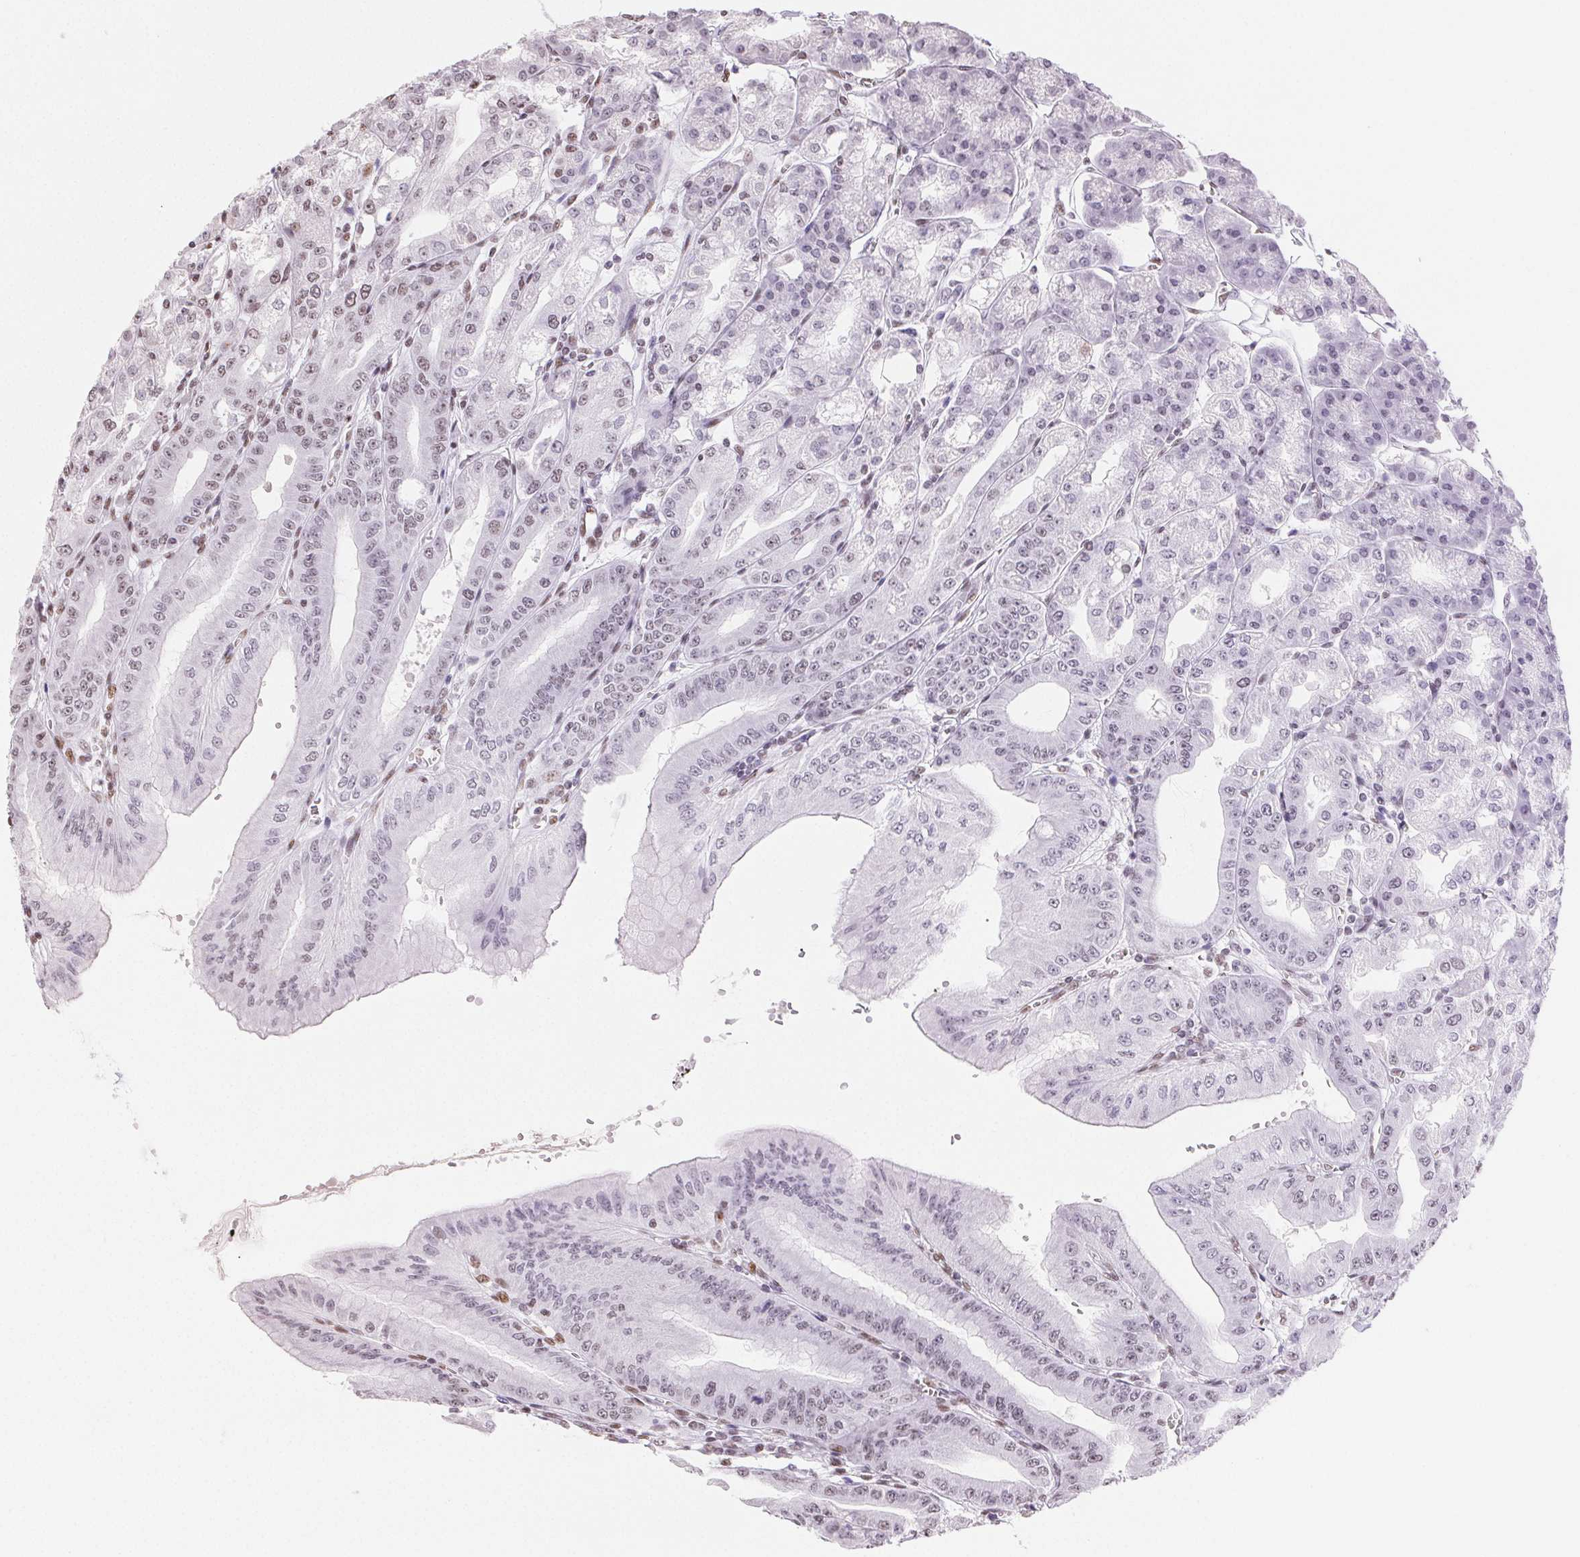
{"staining": {"intensity": "weak", "quantity": "<25%", "location": "nuclear"}, "tissue": "stomach", "cell_type": "Glandular cells", "image_type": "normal", "snomed": [{"axis": "morphology", "description": "Normal tissue, NOS"}, {"axis": "topography", "description": "Stomach, lower"}], "caption": "This is an IHC image of benign human stomach. There is no positivity in glandular cells.", "gene": "ZNF80", "patient": {"sex": "male", "age": 71}}